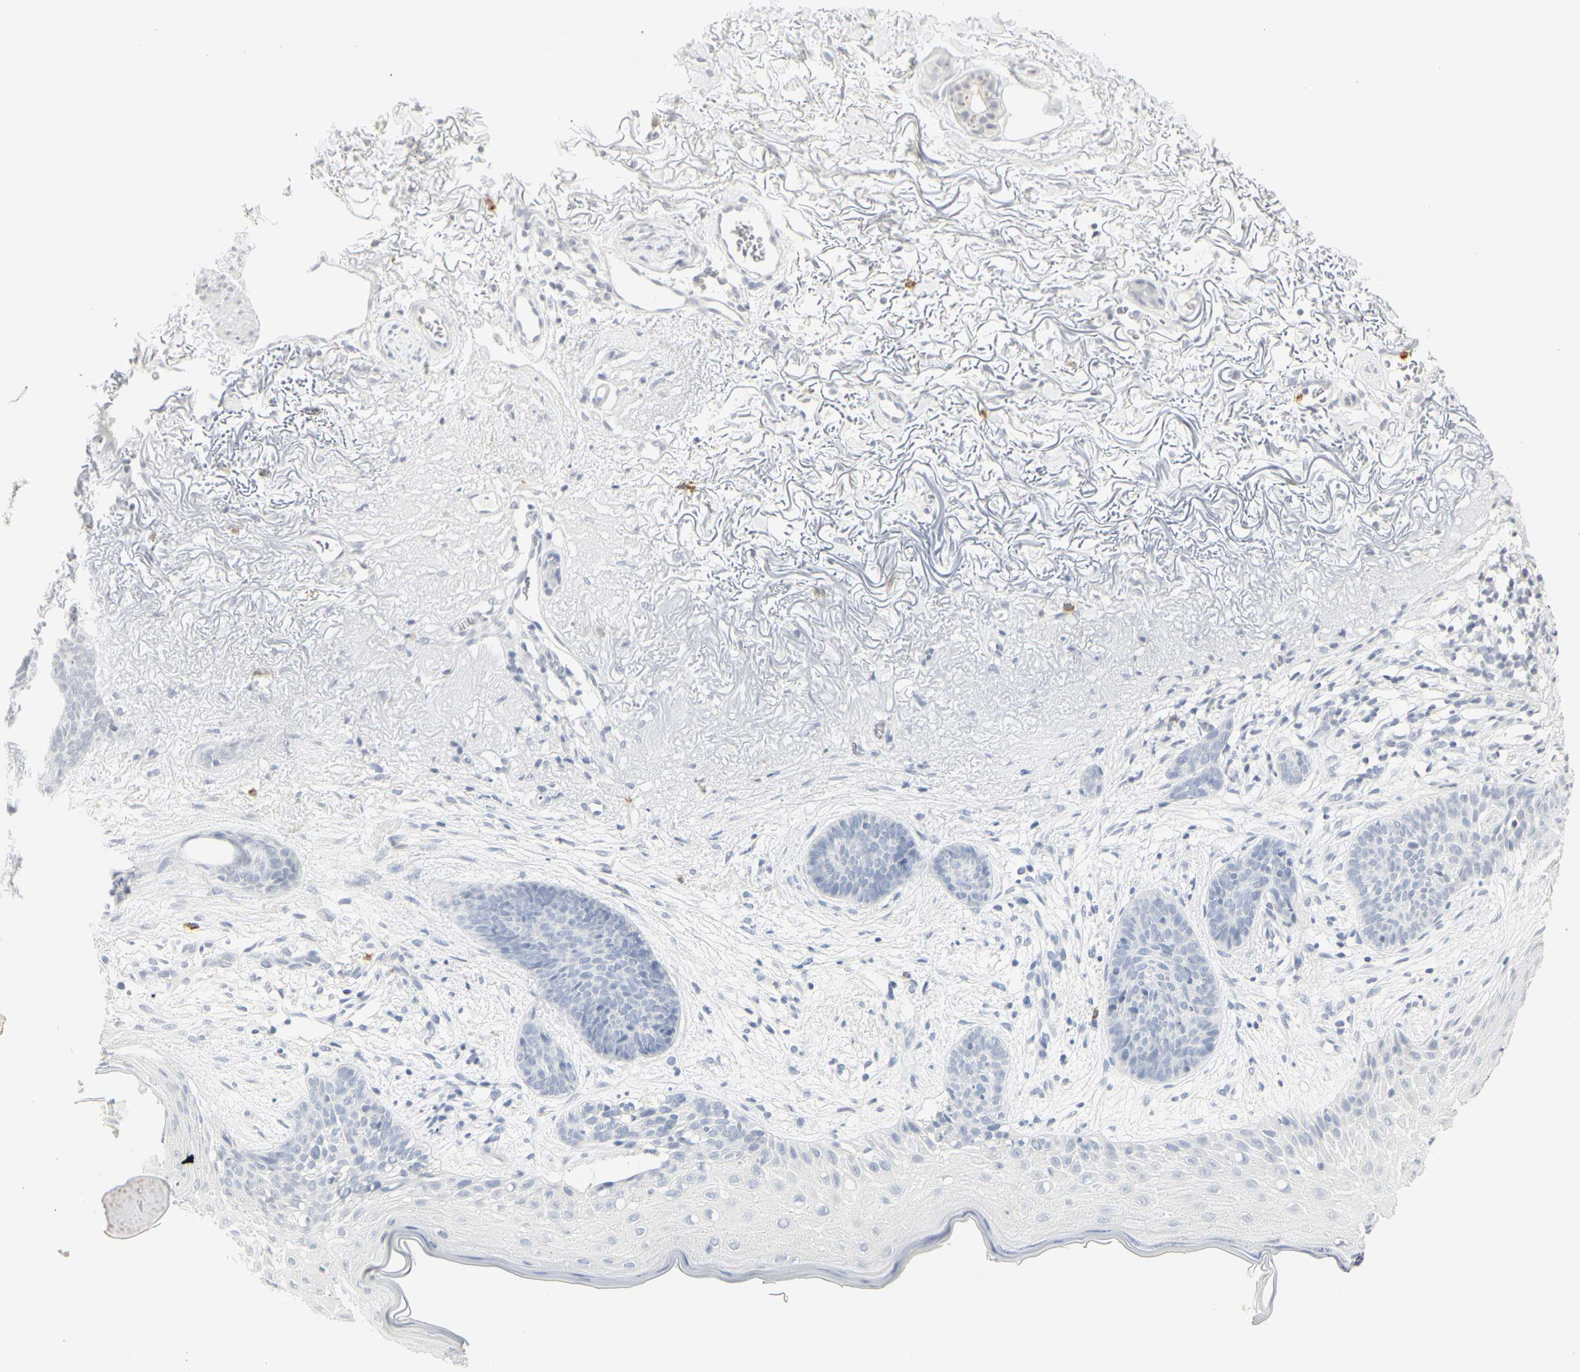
{"staining": {"intensity": "negative", "quantity": "none", "location": "none"}, "tissue": "skin cancer", "cell_type": "Tumor cells", "image_type": "cancer", "snomed": [{"axis": "morphology", "description": "Normal tissue, NOS"}, {"axis": "morphology", "description": "Basal cell carcinoma"}, {"axis": "topography", "description": "Skin"}], "caption": "Immunohistochemistry histopathology image of neoplastic tissue: human skin cancer stained with DAB (3,3'-diaminobenzidine) displays no significant protein positivity in tumor cells. (DAB (3,3'-diaminobenzidine) immunohistochemistry with hematoxylin counter stain).", "gene": "MPO", "patient": {"sex": "female", "age": 70}}